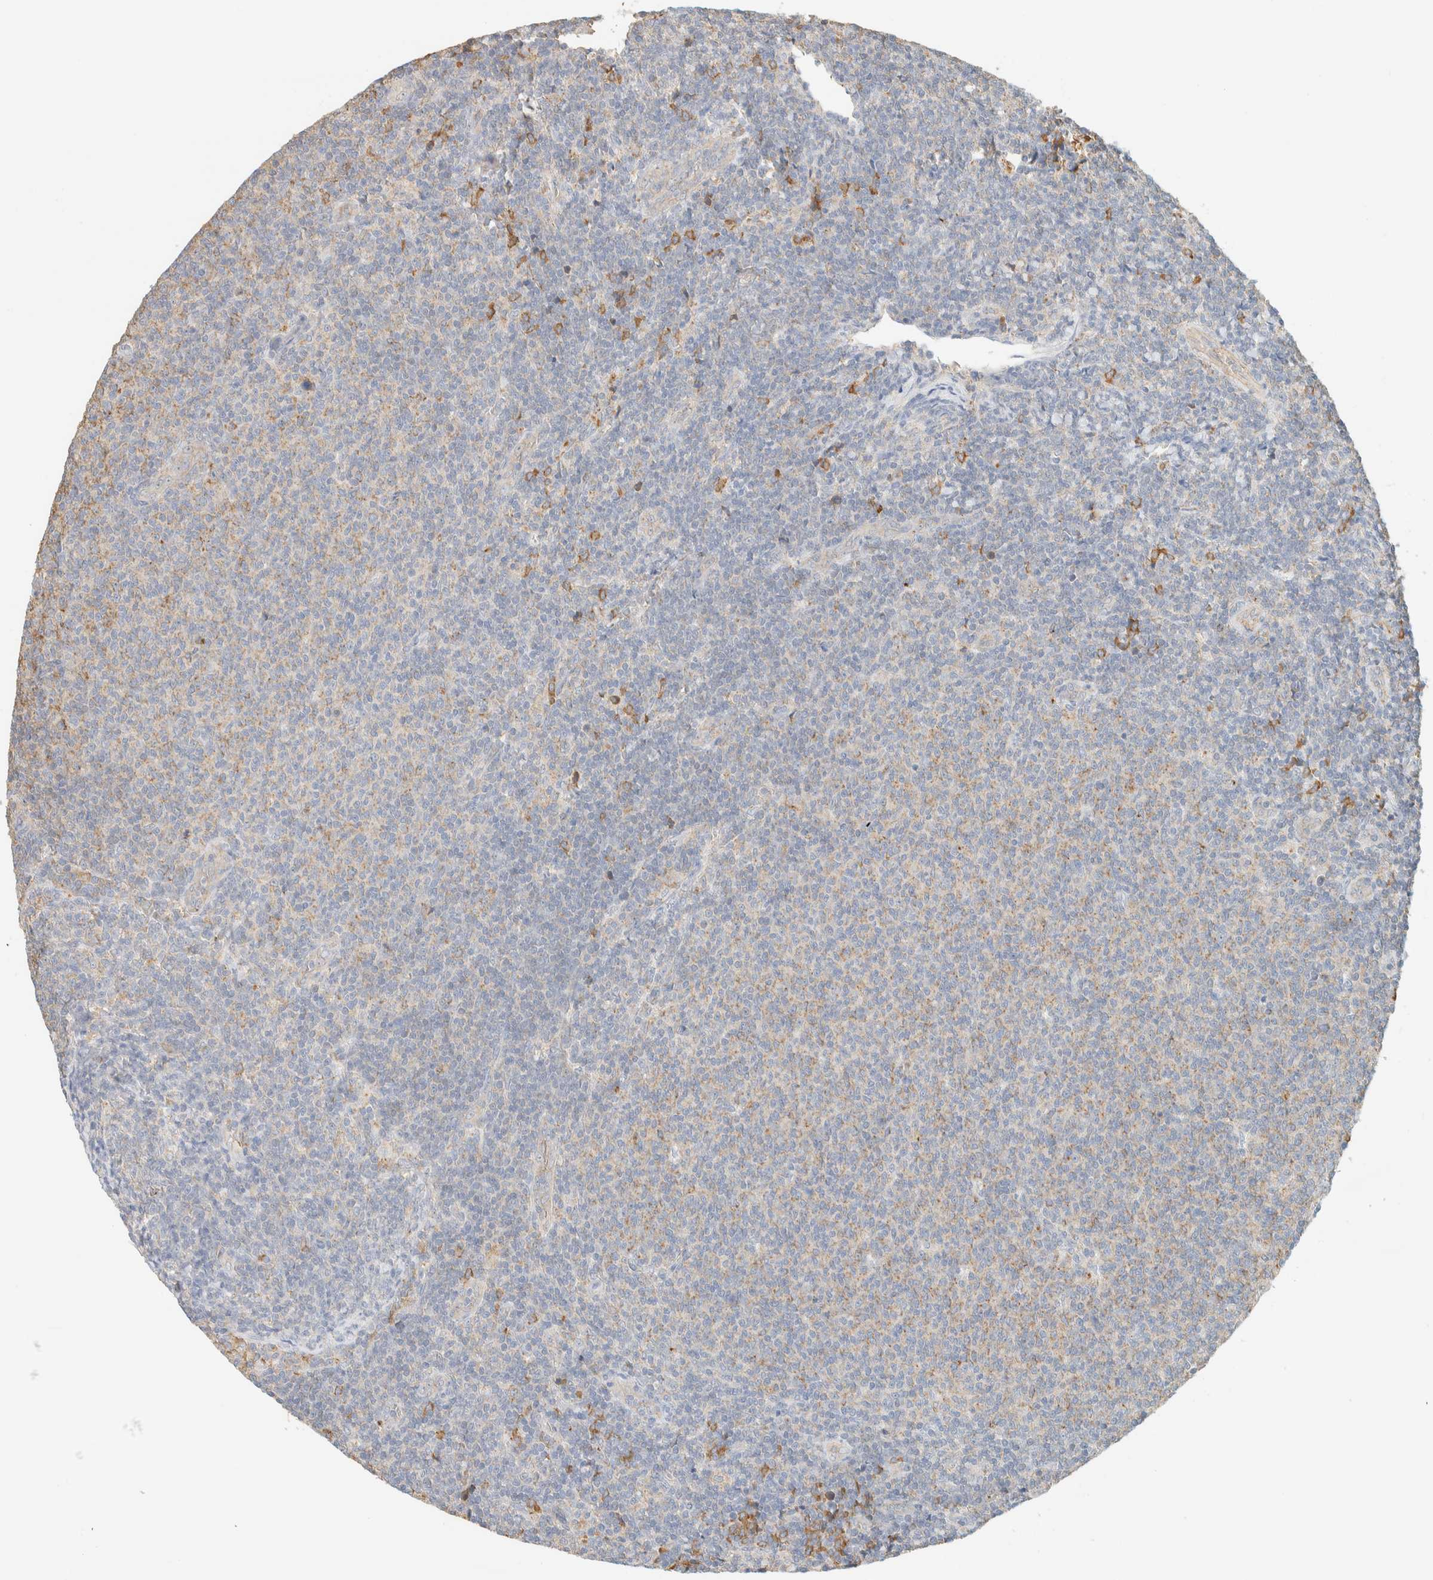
{"staining": {"intensity": "weak", "quantity": "25%-75%", "location": "cytoplasmic/membranous"}, "tissue": "lymphoma", "cell_type": "Tumor cells", "image_type": "cancer", "snomed": [{"axis": "morphology", "description": "Malignant lymphoma, non-Hodgkin's type, Low grade"}, {"axis": "topography", "description": "Lymph node"}], "caption": "Immunohistochemical staining of low-grade malignant lymphoma, non-Hodgkin's type exhibits low levels of weak cytoplasmic/membranous protein expression in about 25%-75% of tumor cells.", "gene": "TBC1D8B", "patient": {"sex": "male", "age": 66}}